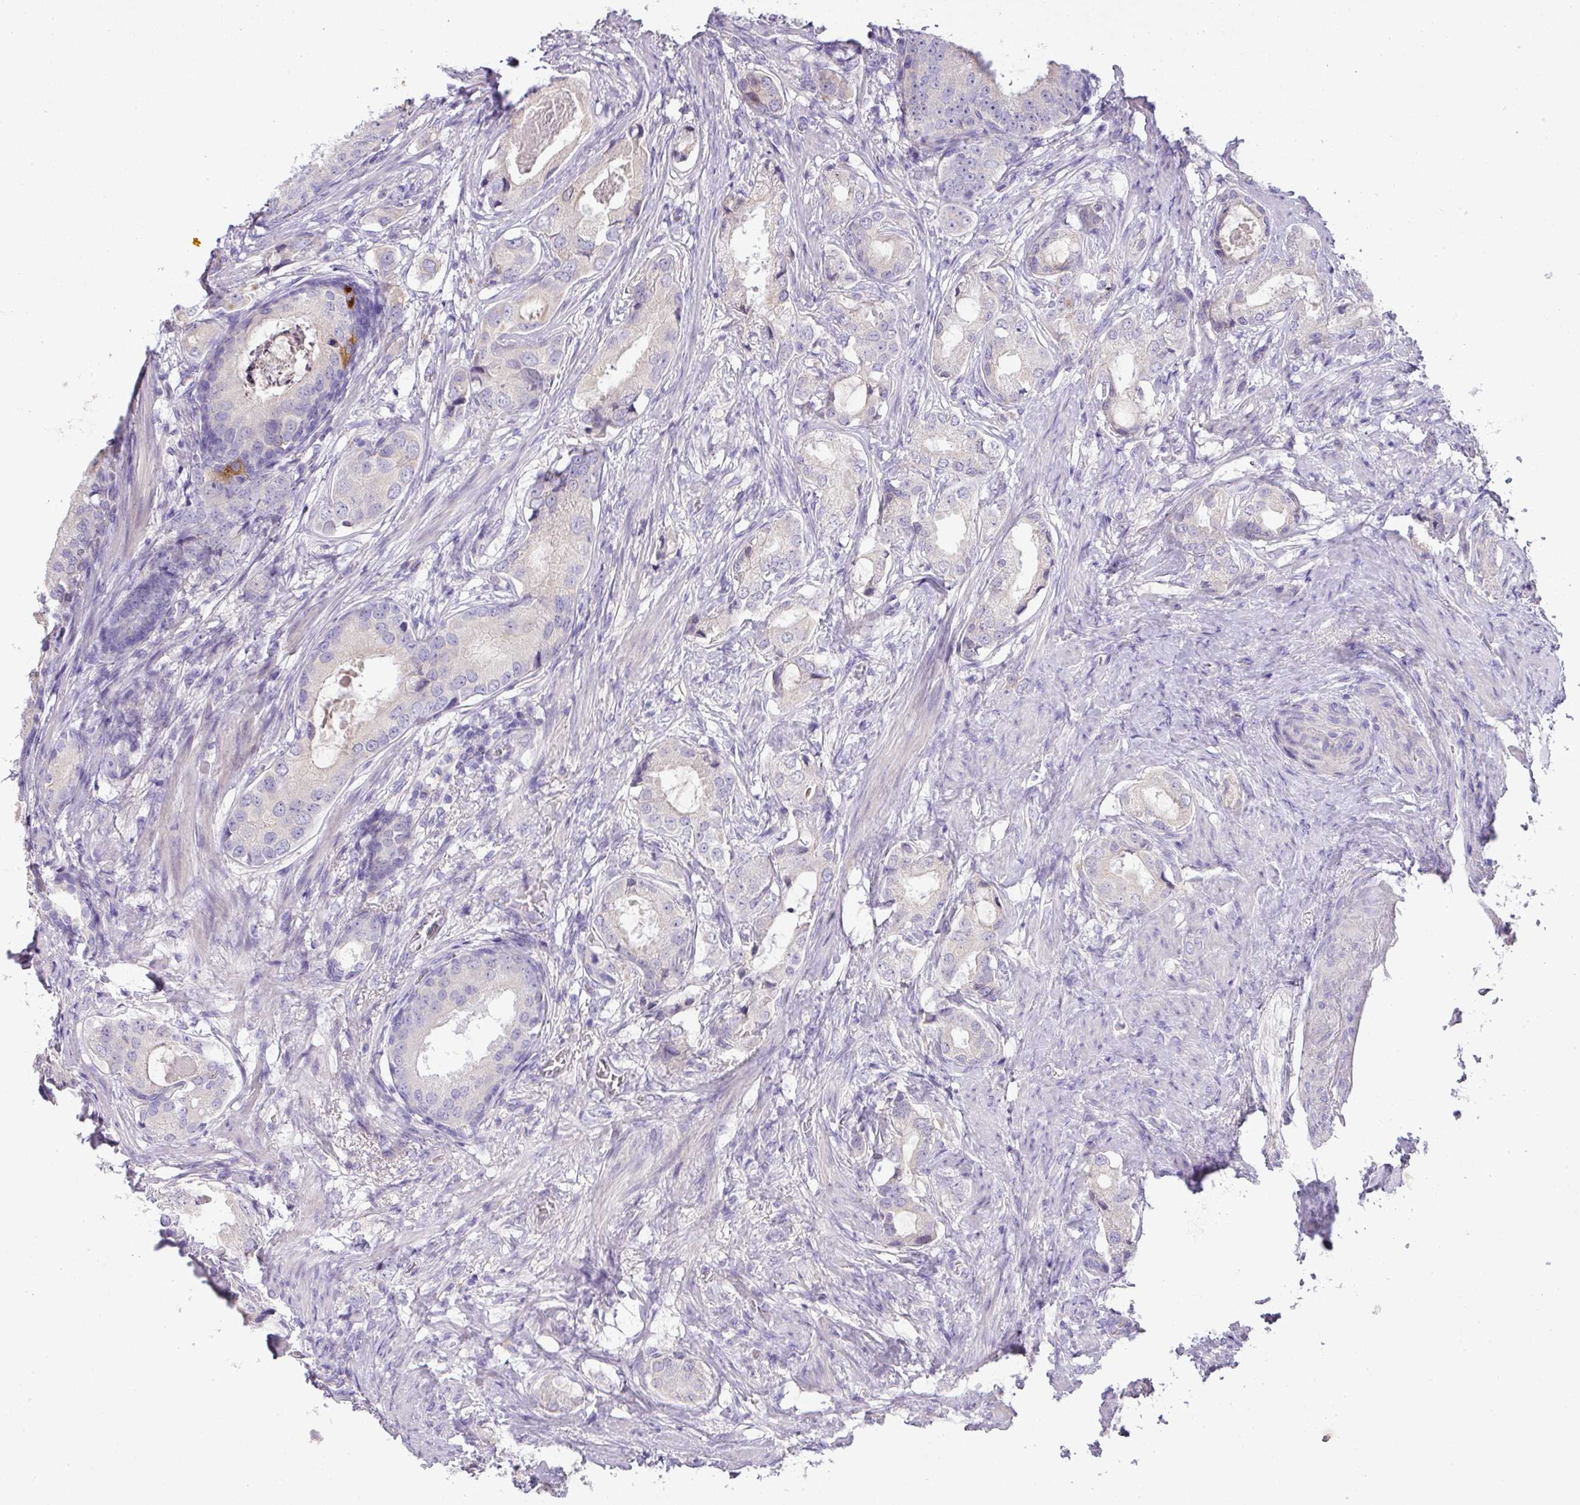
{"staining": {"intensity": "negative", "quantity": "none", "location": "none"}, "tissue": "prostate cancer", "cell_type": "Tumor cells", "image_type": "cancer", "snomed": [{"axis": "morphology", "description": "Adenocarcinoma, Low grade"}, {"axis": "topography", "description": "Prostate"}], "caption": "Tumor cells are negative for protein expression in human prostate cancer (low-grade adenocarcinoma). (DAB immunohistochemistry (IHC) with hematoxylin counter stain).", "gene": "OR6C6", "patient": {"sex": "male", "age": 71}}